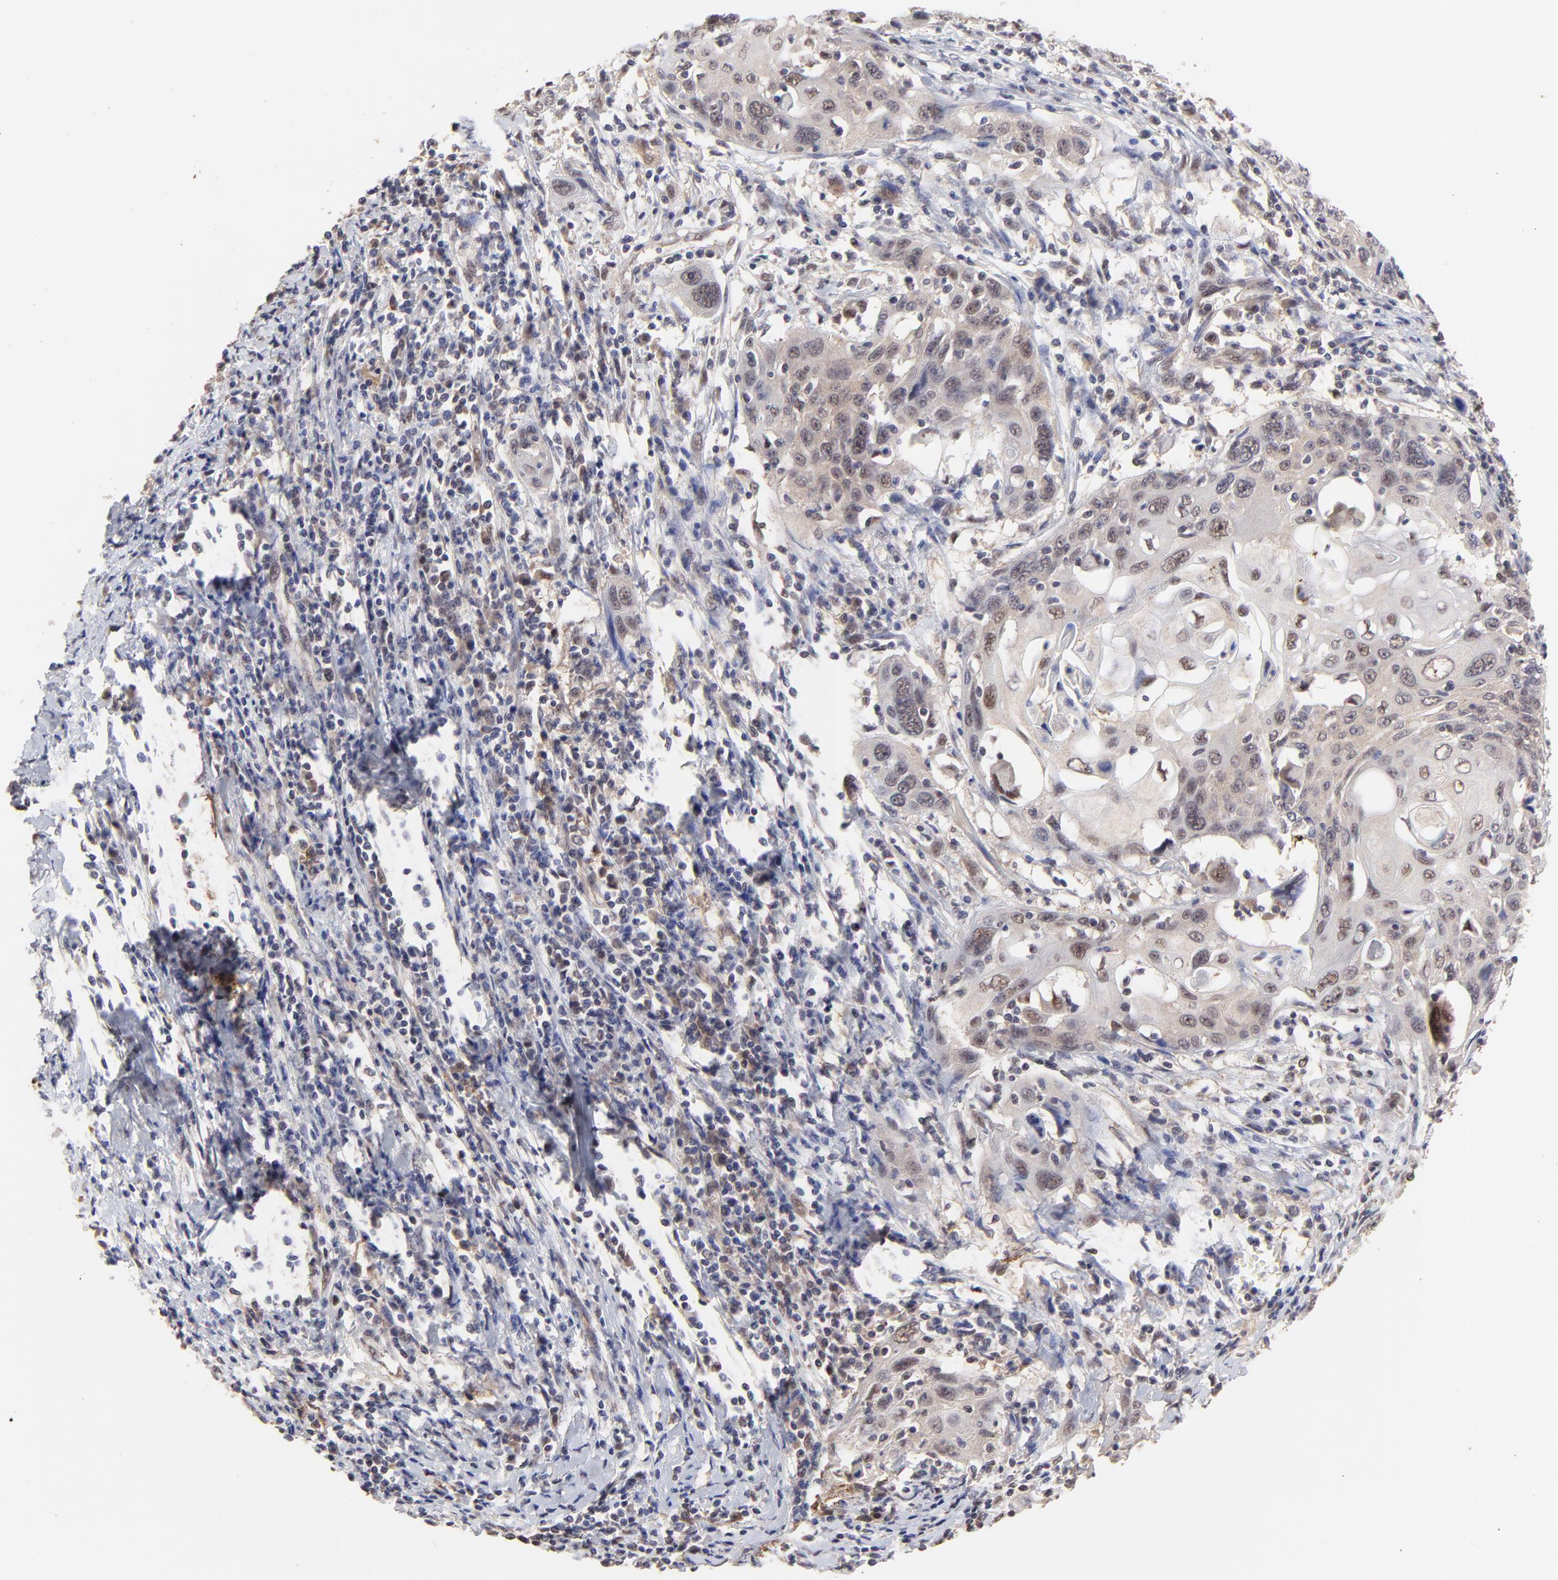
{"staining": {"intensity": "weak", "quantity": "25%-75%", "location": "cytoplasmic/membranous,nuclear"}, "tissue": "cervical cancer", "cell_type": "Tumor cells", "image_type": "cancer", "snomed": [{"axis": "morphology", "description": "Squamous cell carcinoma, NOS"}, {"axis": "topography", "description": "Cervix"}], "caption": "A brown stain highlights weak cytoplasmic/membranous and nuclear expression of a protein in human cervical cancer tumor cells. (brown staining indicates protein expression, while blue staining denotes nuclei).", "gene": "PSMD14", "patient": {"sex": "female", "age": 54}}